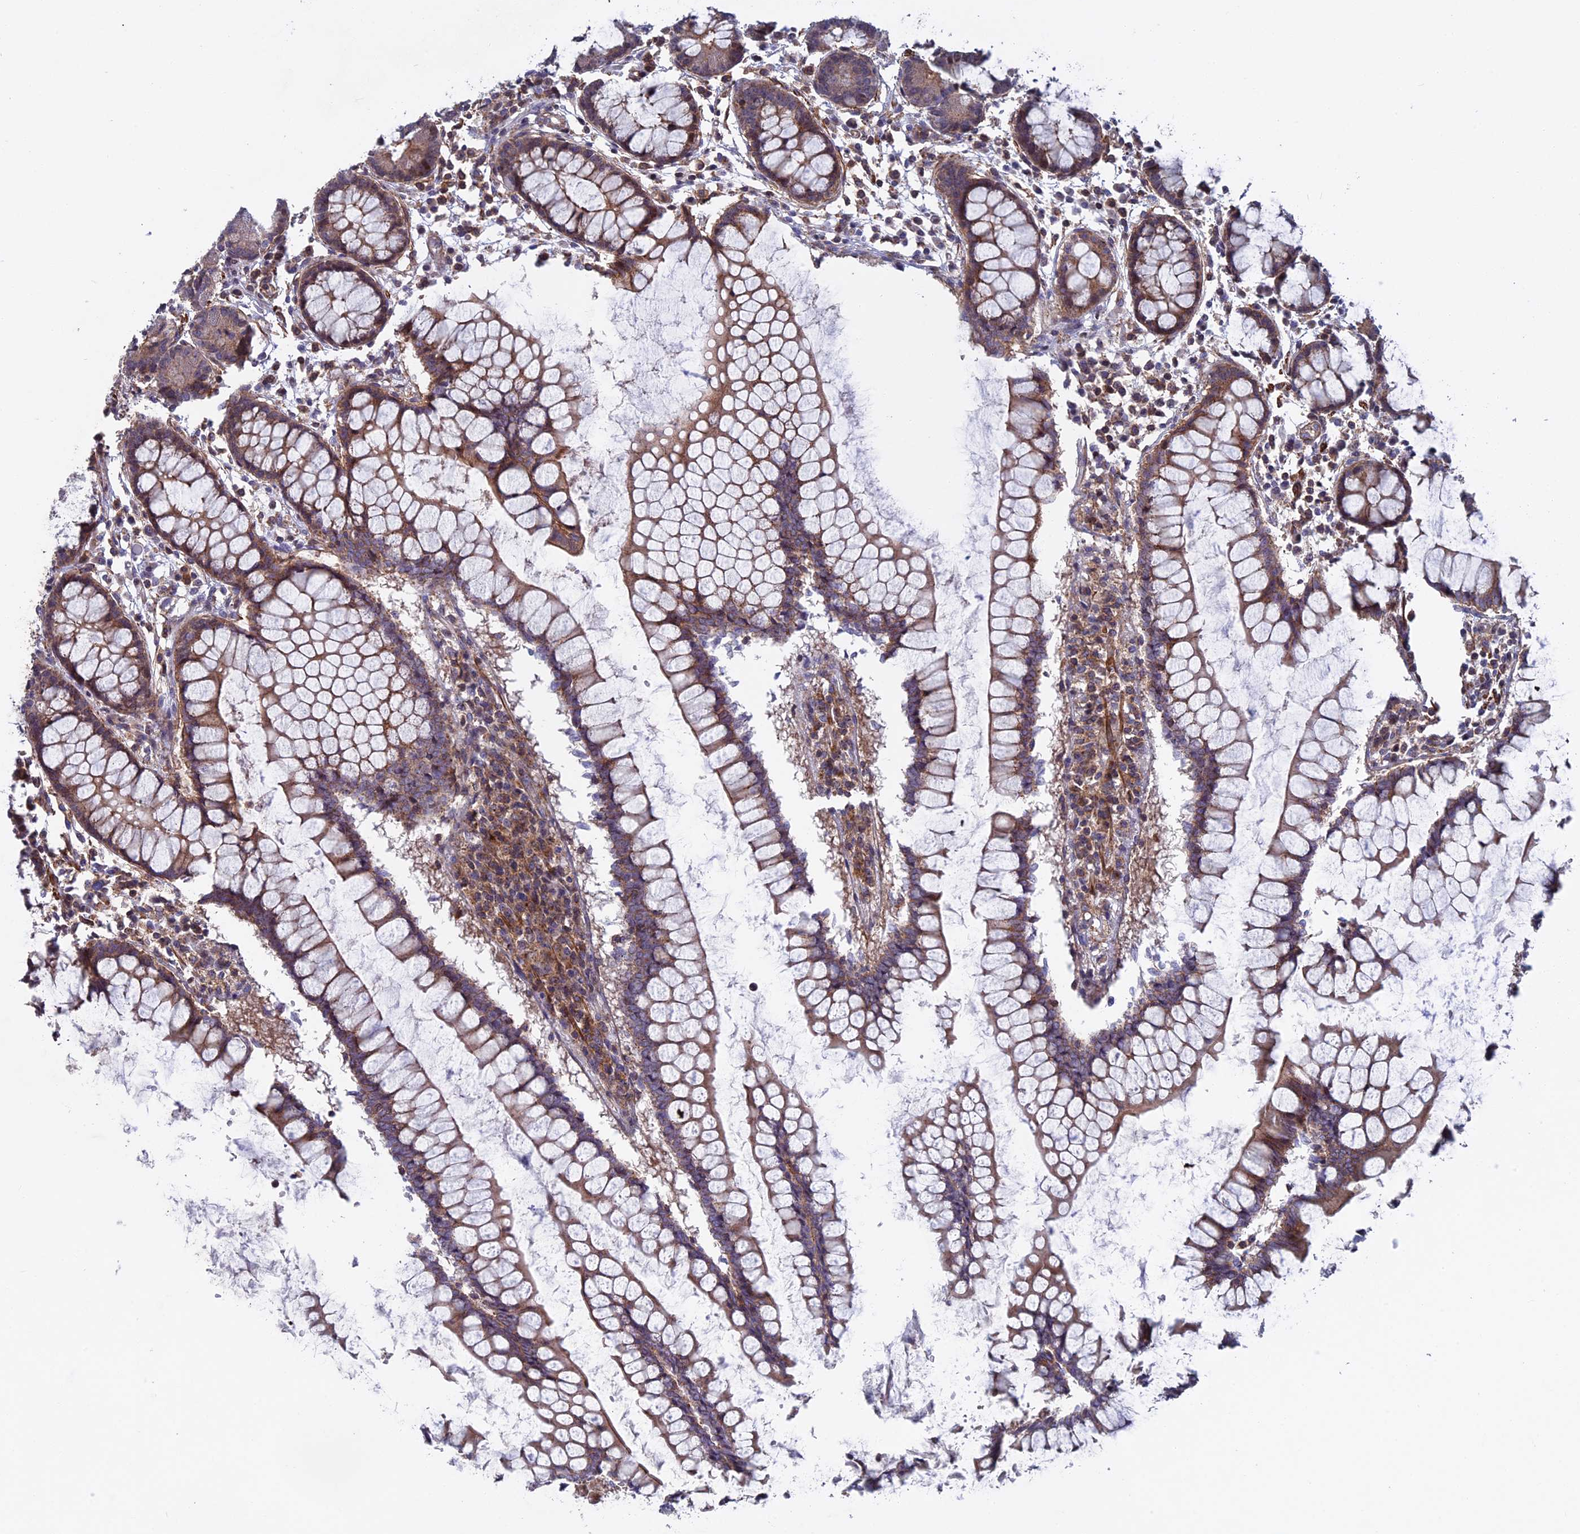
{"staining": {"intensity": "weak", "quantity": "25%-75%", "location": "cytoplasmic/membranous"}, "tissue": "colon", "cell_type": "Endothelial cells", "image_type": "normal", "snomed": [{"axis": "morphology", "description": "Normal tissue, NOS"}, {"axis": "morphology", "description": "Adenocarcinoma, NOS"}, {"axis": "topography", "description": "Colon"}], "caption": "Colon stained for a protein displays weak cytoplasmic/membranous positivity in endothelial cells. The staining was performed using DAB (3,3'-diaminobenzidine), with brown indicating positive protein expression. Nuclei are stained blue with hematoxylin.", "gene": "LYPD5", "patient": {"sex": "female", "age": 55}}